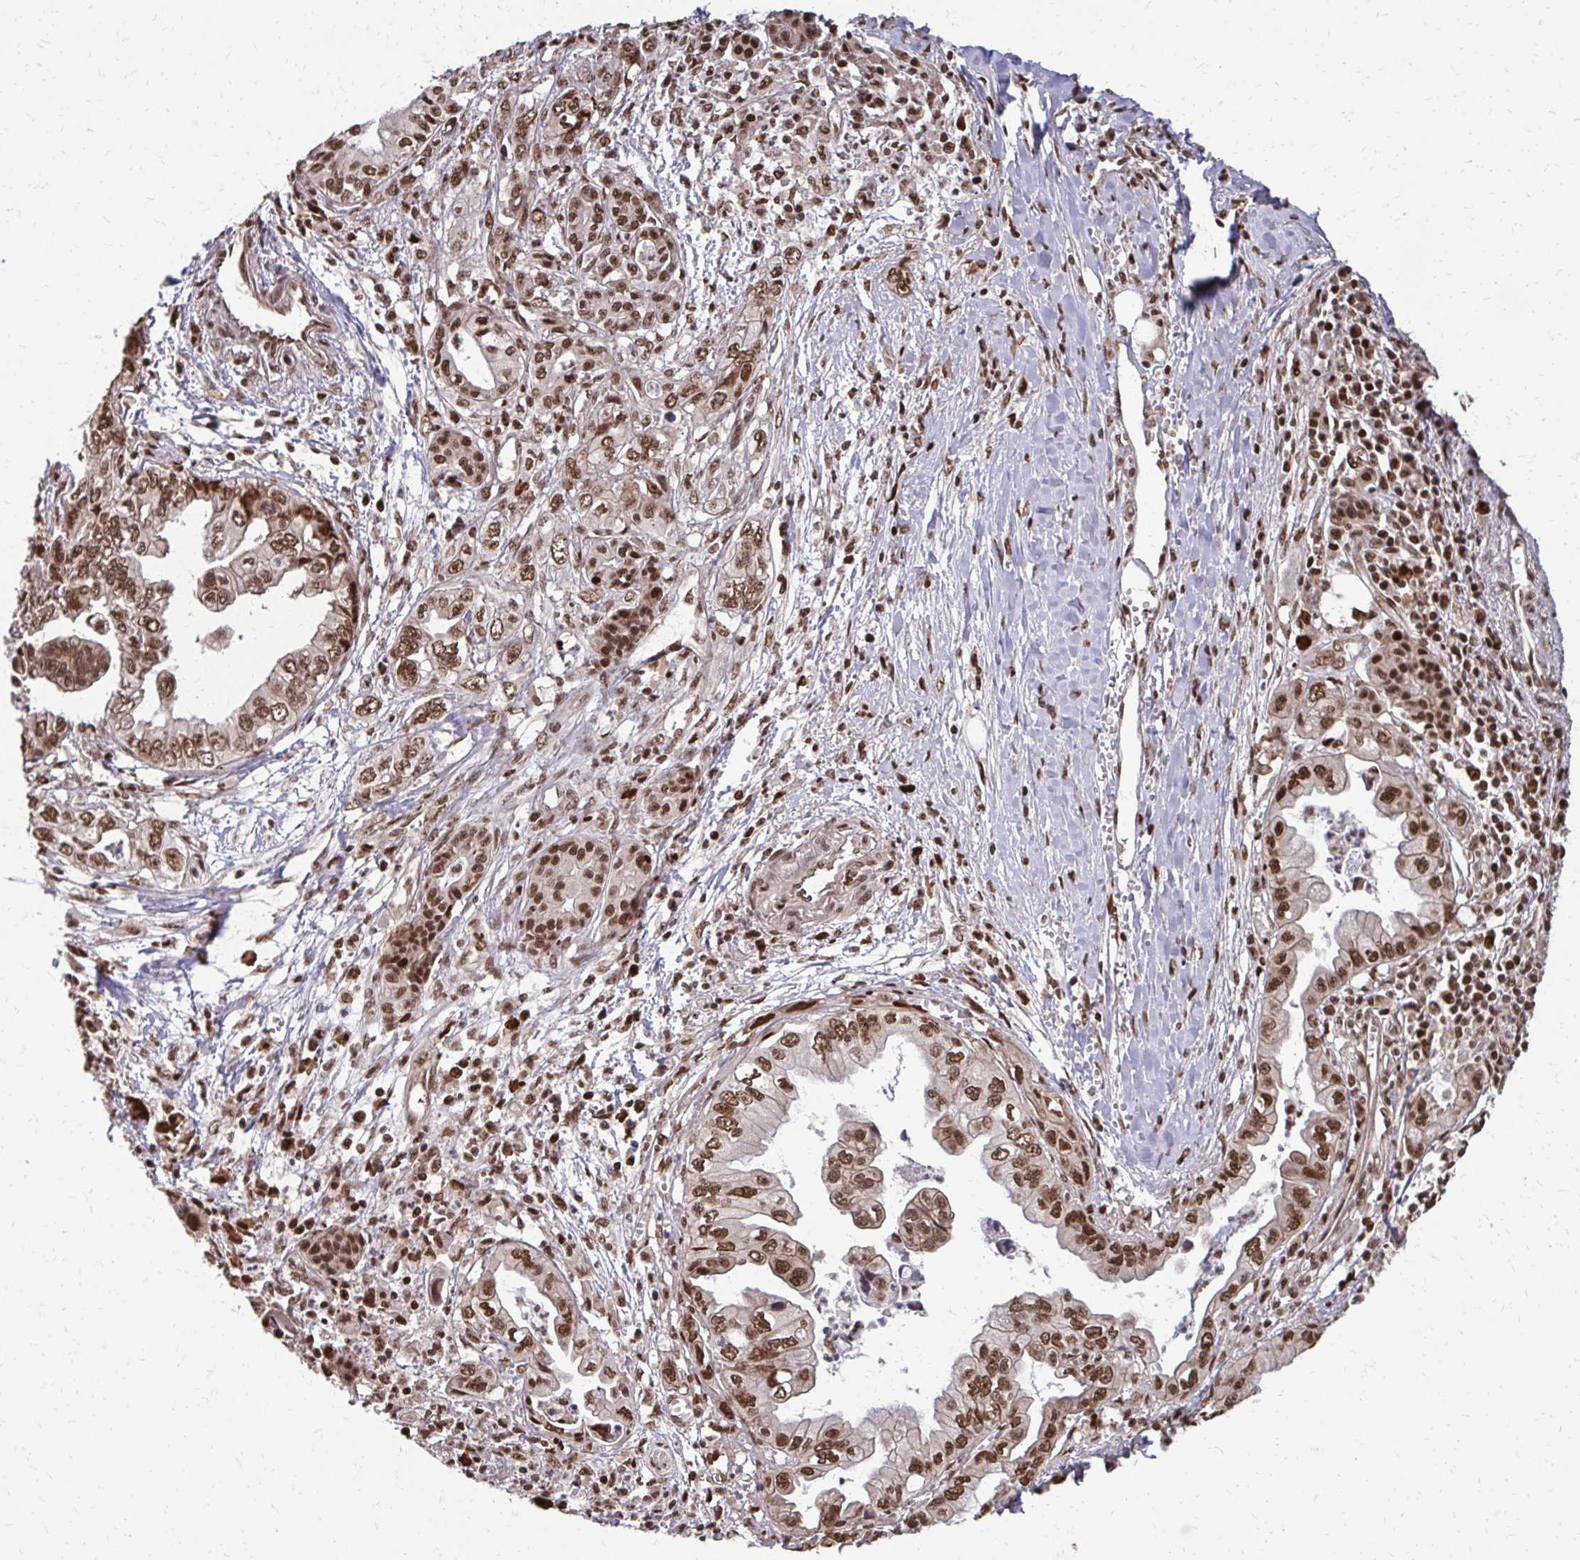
{"staining": {"intensity": "moderate", "quantity": ">75%", "location": "nuclear"}, "tissue": "pancreatic cancer", "cell_type": "Tumor cells", "image_type": "cancer", "snomed": [{"axis": "morphology", "description": "Adenocarcinoma, NOS"}, {"axis": "topography", "description": "Pancreas"}], "caption": "Tumor cells display medium levels of moderate nuclear staining in about >75% of cells in human pancreatic adenocarcinoma.", "gene": "SS18", "patient": {"sex": "male", "age": 68}}